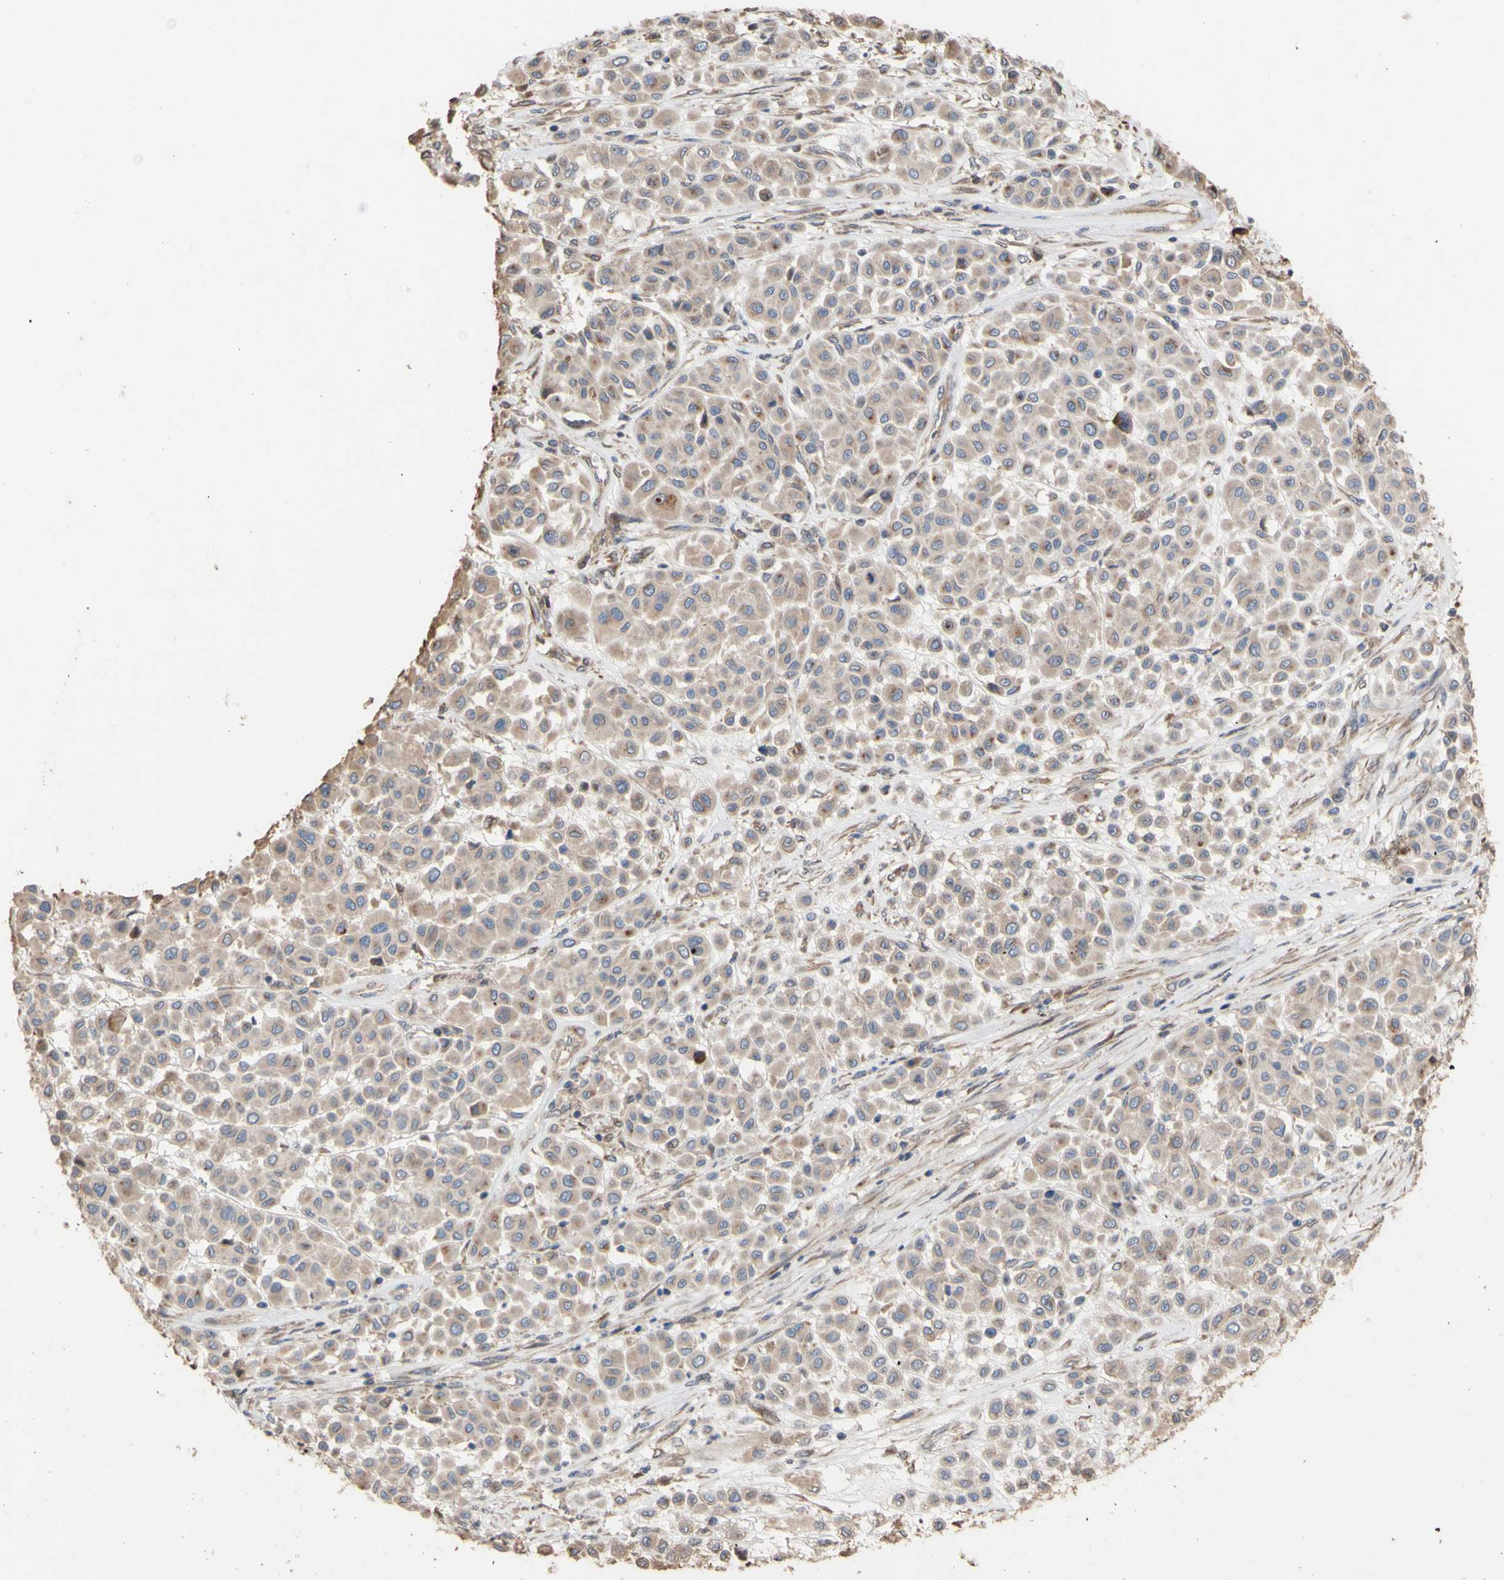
{"staining": {"intensity": "weak", "quantity": ">75%", "location": "cytoplasmic/membranous"}, "tissue": "melanoma", "cell_type": "Tumor cells", "image_type": "cancer", "snomed": [{"axis": "morphology", "description": "Malignant melanoma, Metastatic site"}, {"axis": "topography", "description": "Soft tissue"}], "caption": "Immunohistochemical staining of melanoma demonstrates weak cytoplasmic/membranous protein positivity in about >75% of tumor cells. Ihc stains the protein of interest in brown and the nuclei are stained blue.", "gene": "NECTIN3", "patient": {"sex": "male", "age": 41}}